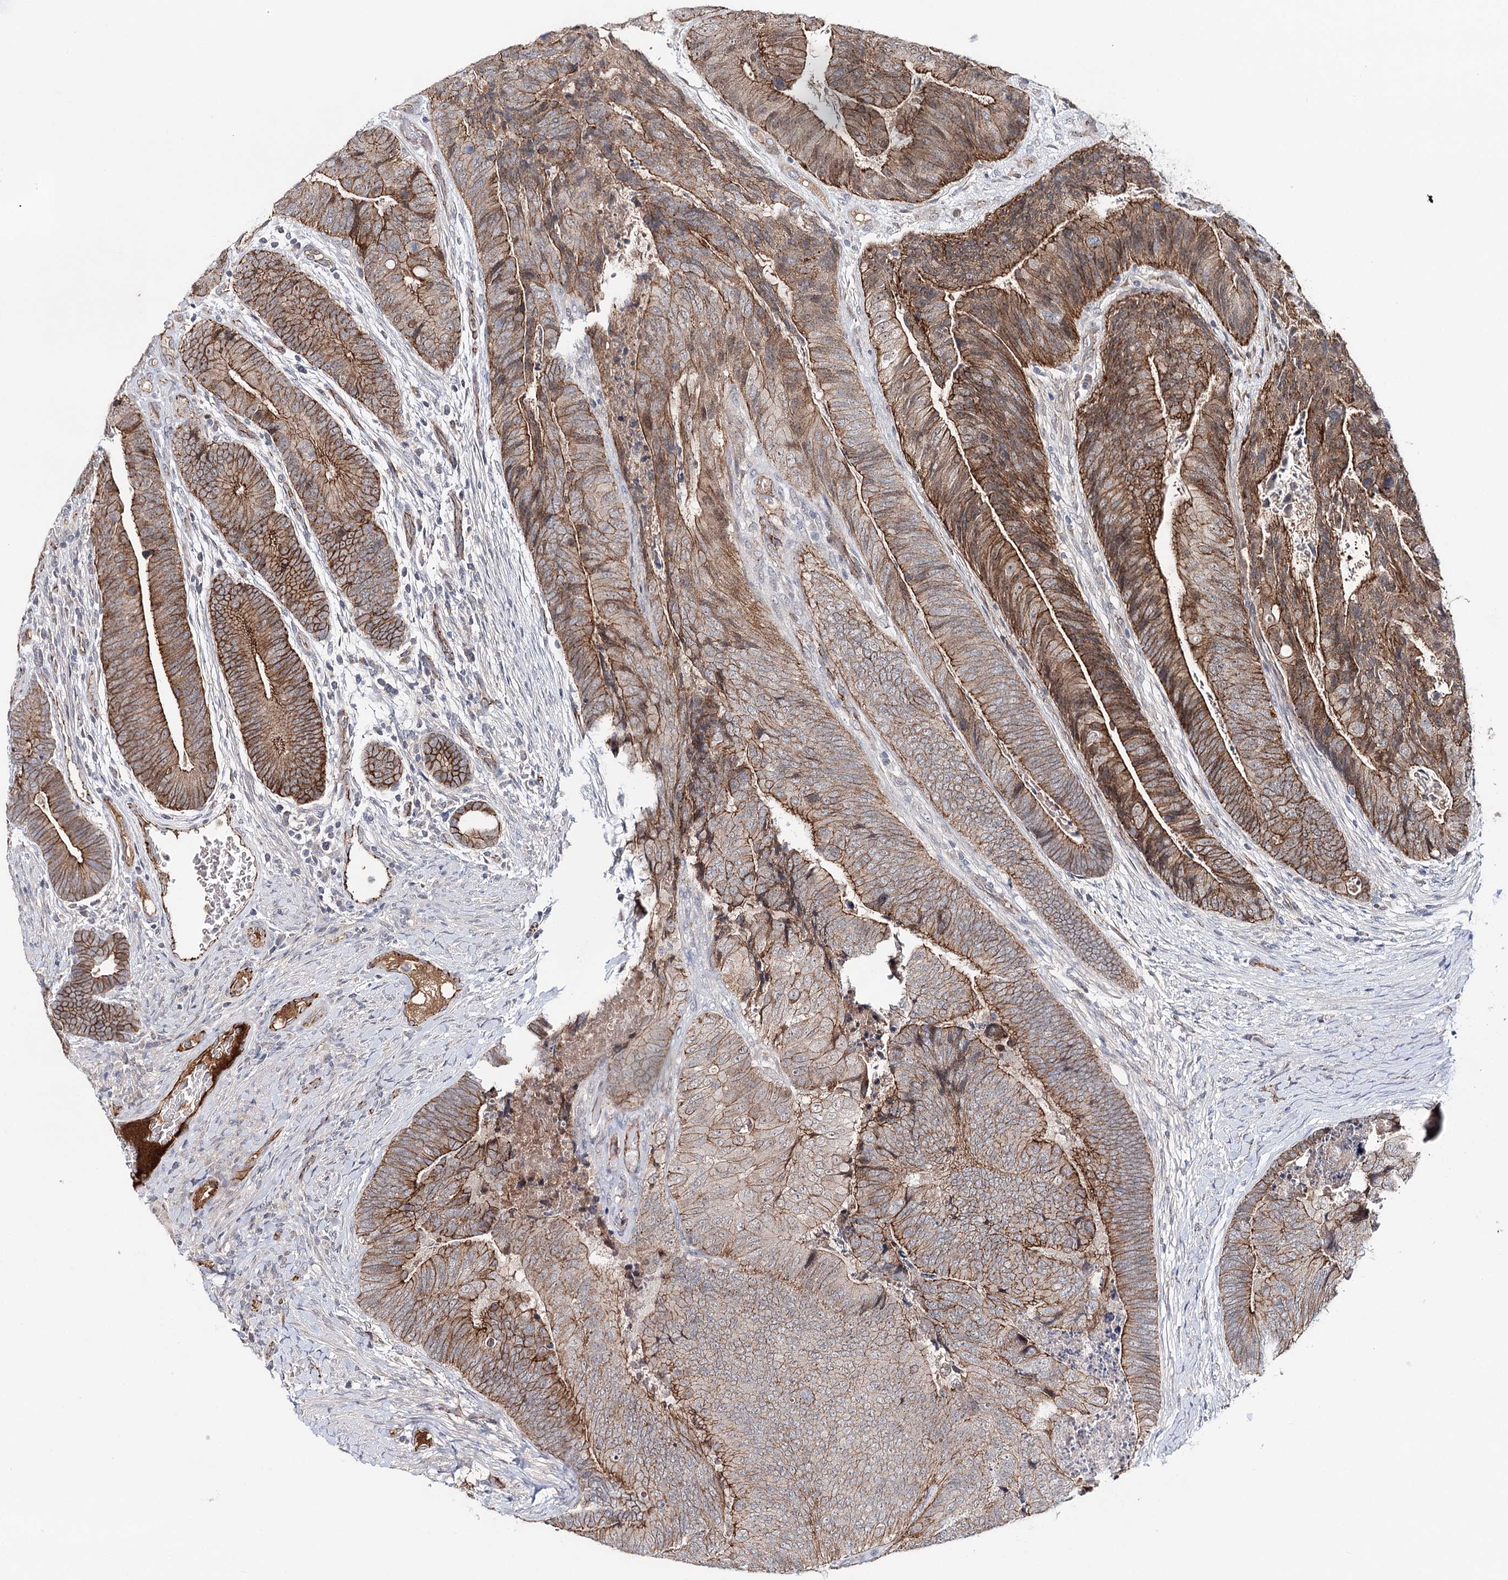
{"staining": {"intensity": "moderate", "quantity": ">75%", "location": "cytoplasmic/membranous"}, "tissue": "colorectal cancer", "cell_type": "Tumor cells", "image_type": "cancer", "snomed": [{"axis": "morphology", "description": "Adenocarcinoma, NOS"}, {"axis": "topography", "description": "Colon"}], "caption": "Protein analysis of colorectal cancer (adenocarcinoma) tissue shows moderate cytoplasmic/membranous staining in about >75% of tumor cells. Using DAB (3,3'-diaminobenzidine) (brown) and hematoxylin (blue) stains, captured at high magnification using brightfield microscopy.", "gene": "PKP4", "patient": {"sex": "female", "age": 67}}